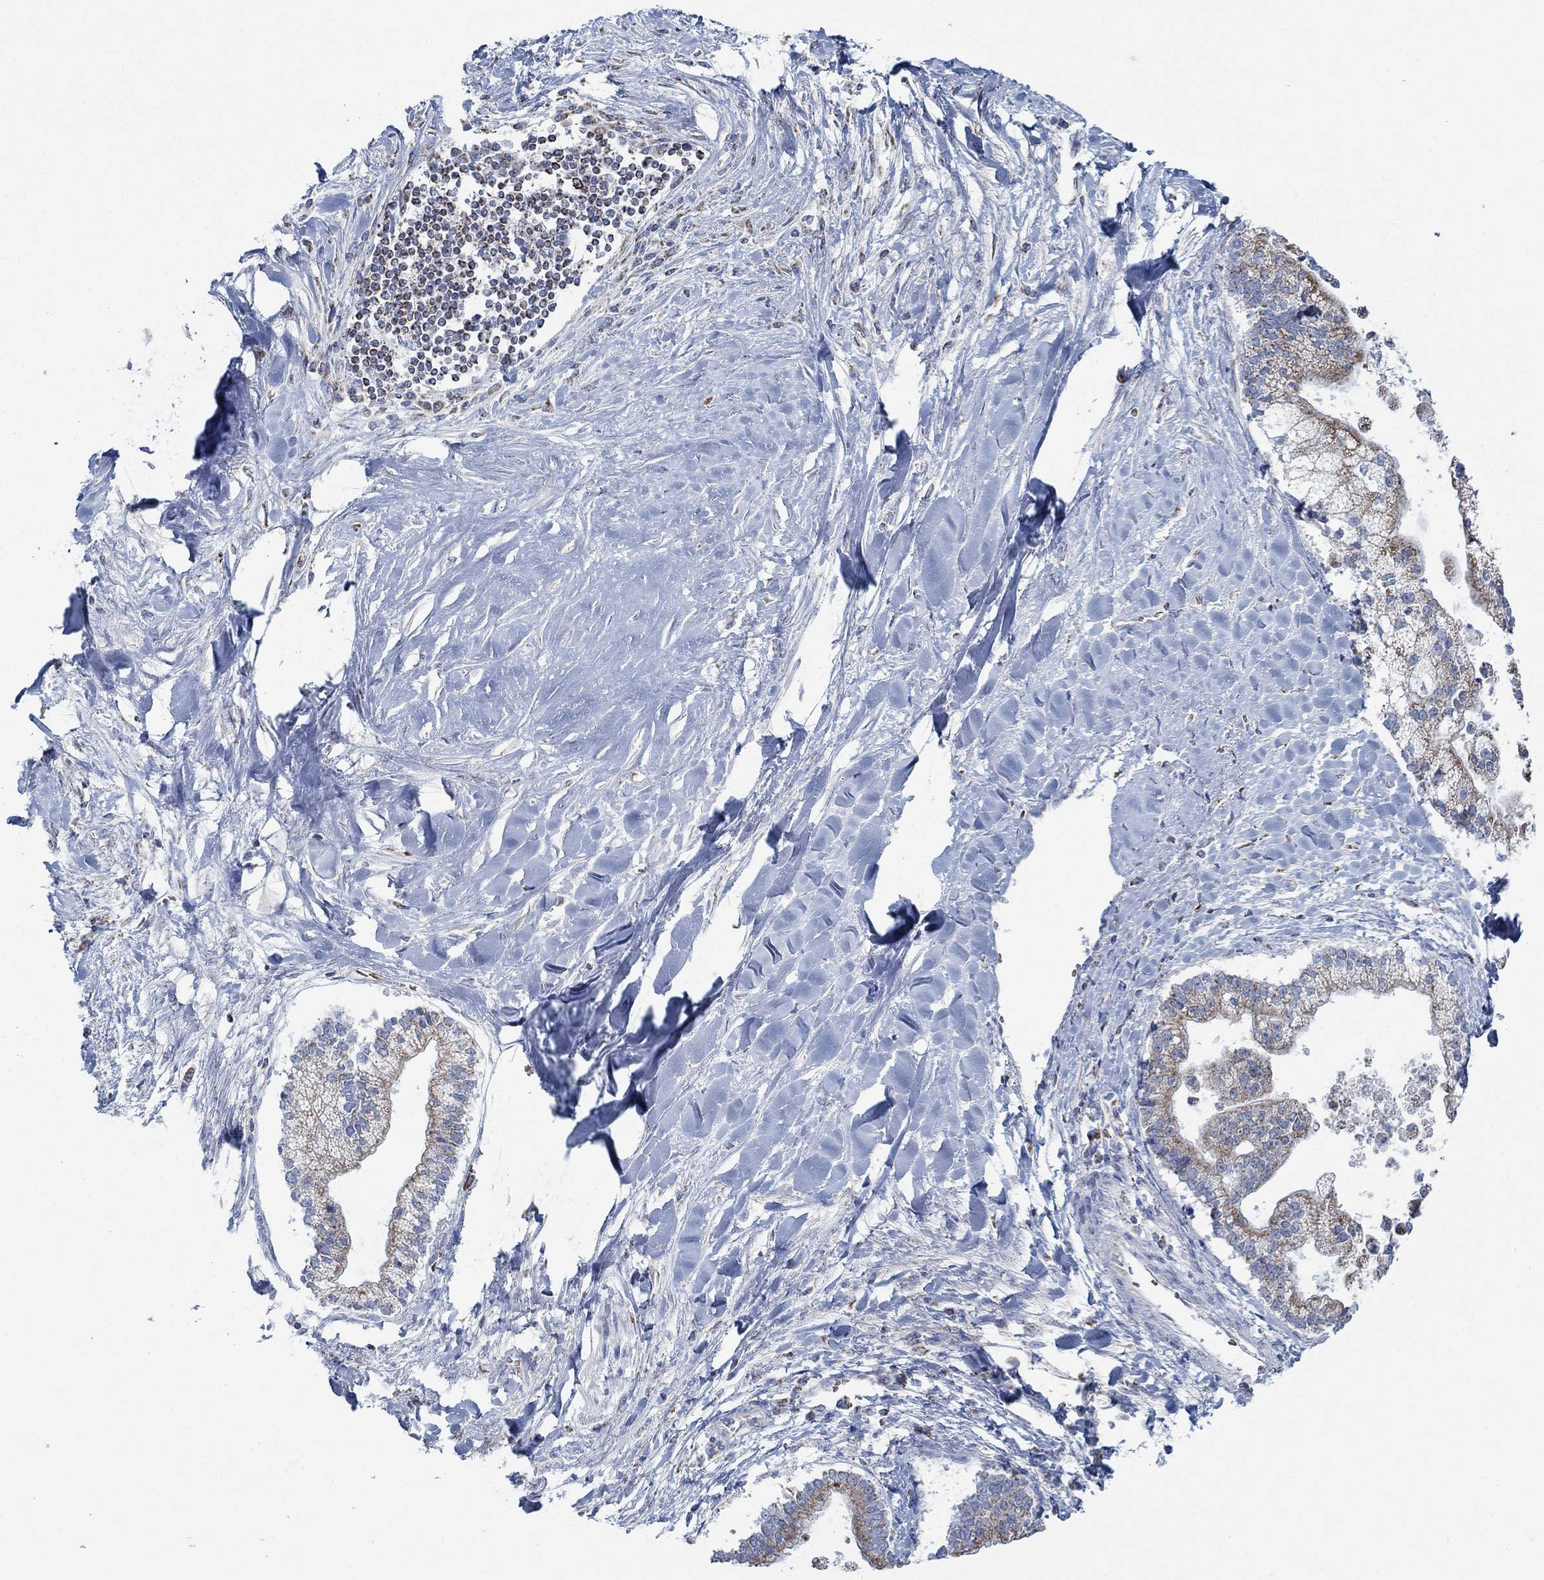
{"staining": {"intensity": "moderate", "quantity": ">75%", "location": "cytoplasmic/membranous"}, "tissue": "liver cancer", "cell_type": "Tumor cells", "image_type": "cancer", "snomed": [{"axis": "morphology", "description": "Cholangiocarcinoma"}, {"axis": "topography", "description": "Liver"}], "caption": "Liver cancer stained for a protein exhibits moderate cytoplasmic/membranous positivity in tumor cells.", "gene": "GLOD5", "patient": {"sex": "male", "age": 50}}